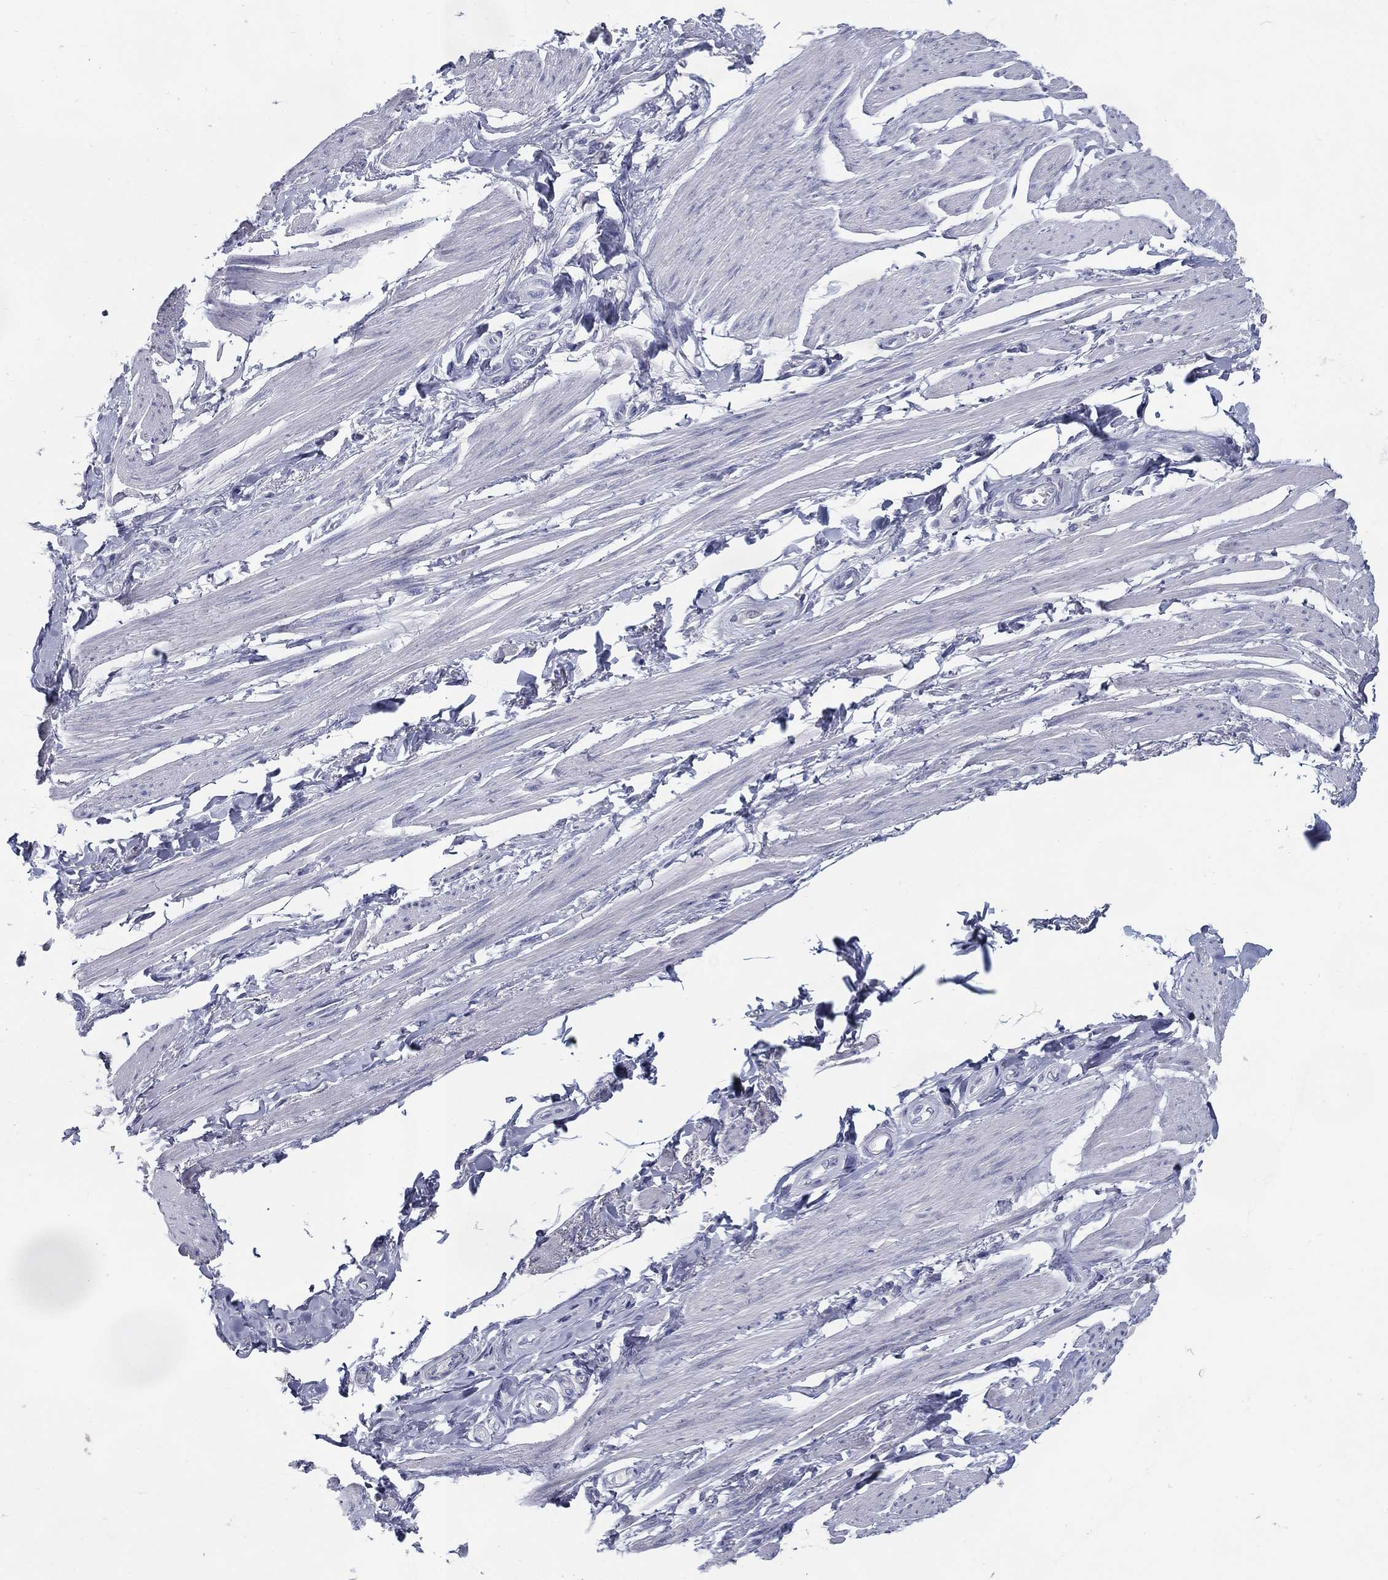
{"staining": {"intensity": "negative", "quantity": "none", "location": "none"}, "tissue": "soft tissue", "cell_type": "Fibroblasts", "image_type": "normal", "snomed": [{"axis": "morphology", "description": "Normal tissue, NOS"}, {"axis": "topography", "description": "Skeletal muscle"}, {"axis": "topography", "description": "Anal"}, {"axis": "topography", "description": "Peripheral nerve tissue"}], "caption": "Immunohistochemistry image of benign soft tissue: soft tissue stained with DAB exhibits no significant protein positivity in fibroblasts.", "gene": "KIF2C", "patient": {"sex": "male", "age": 53}}